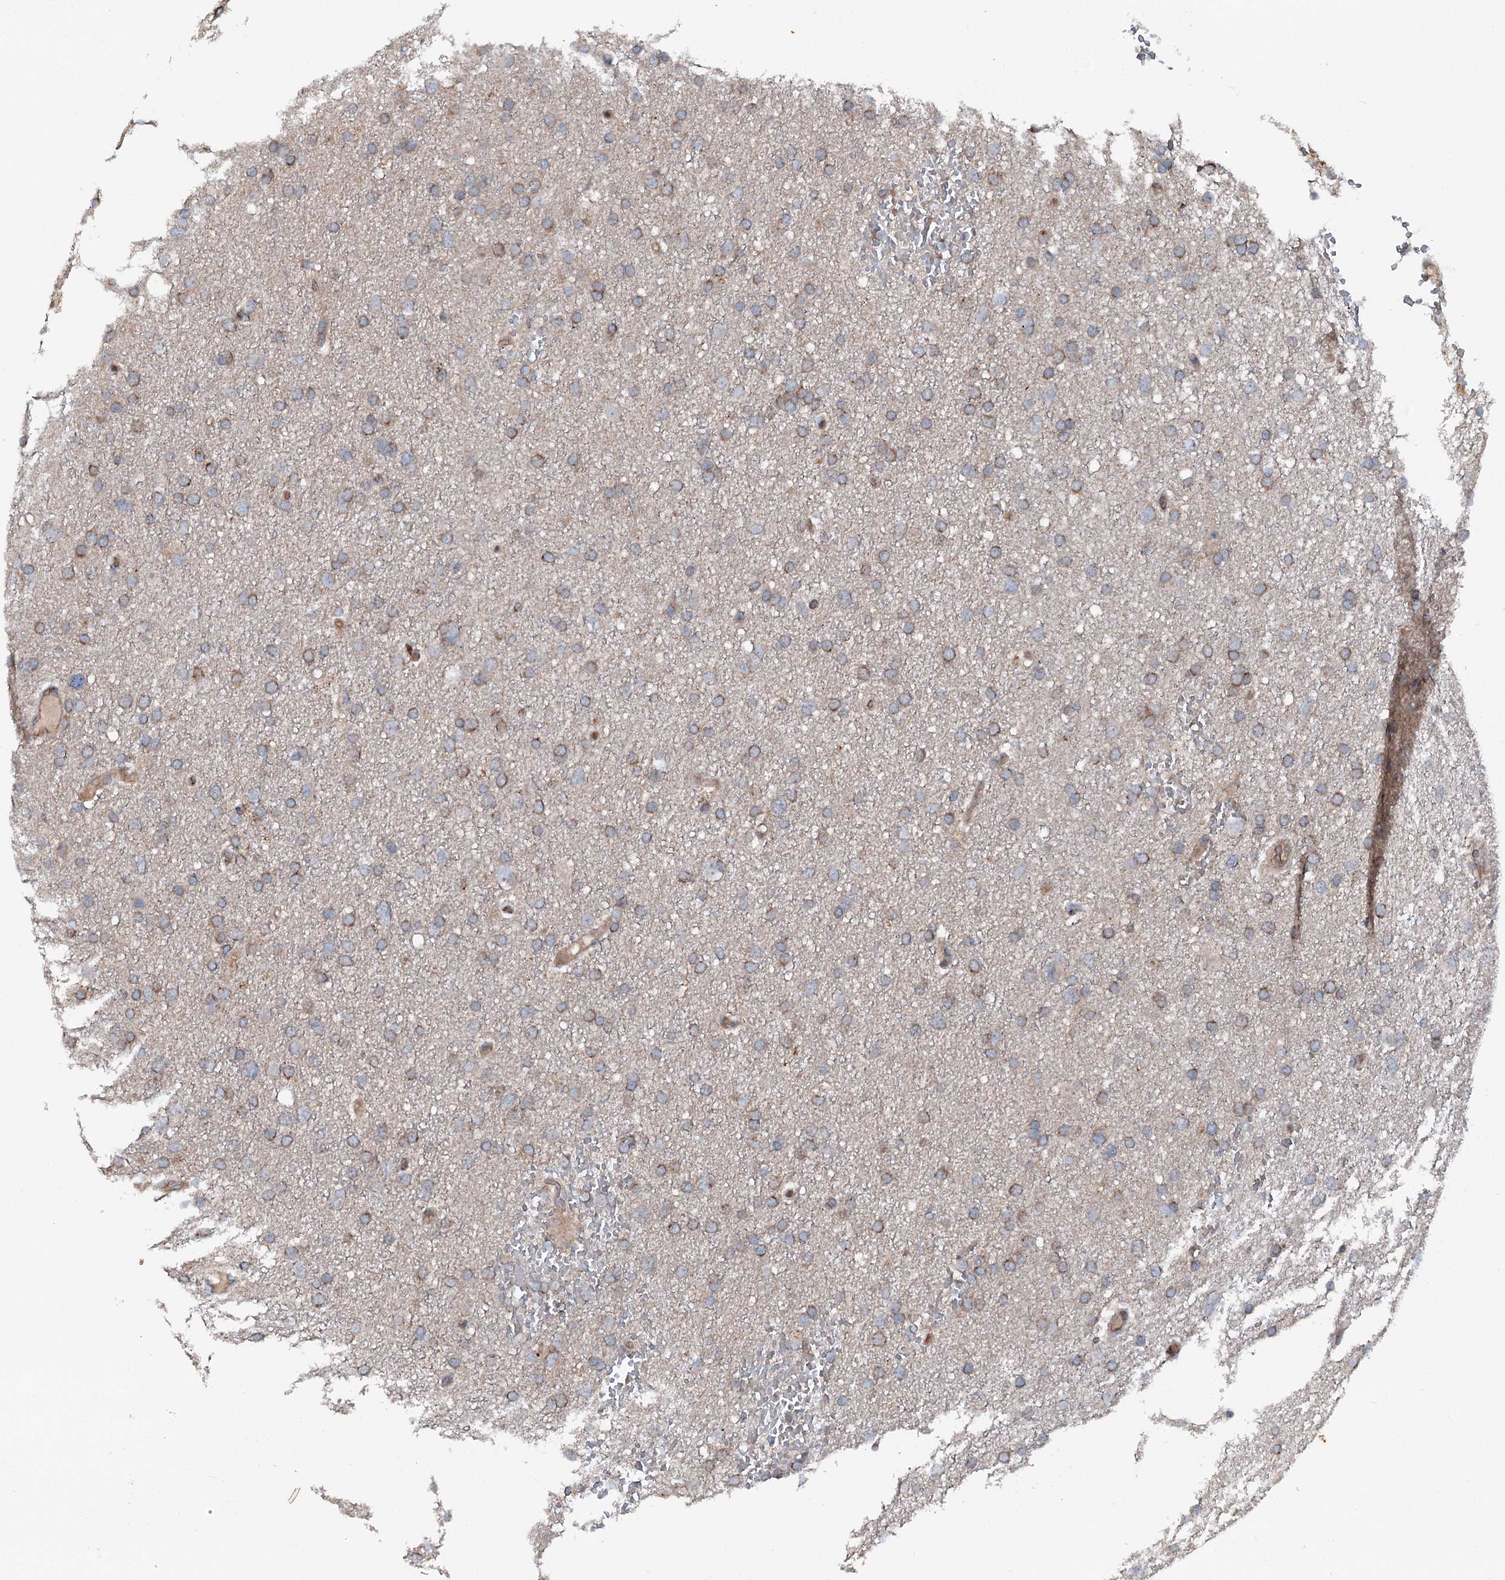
{"staining": {"intensity": "moderate", "quantity": "25%-75%", "location": "cytoplasmic/membranous"}, "tissue": "glioma", "cell_type": "Tumor cells", "image_type": "cancer", "snomed": [{"axis": "morphology", "description": "Glioma, malignant, High grade"}, {"axis": "topography", "description": "Cerebral cortex"}], "caption": "Immunohistochemistry (IHC) photomicrograph of human malignant glioma (high-grade) stained for a protein (brown), which shows medium levels of moderate cytoplasmic/membranous expression in approximately 25%-75% of tumor cells.", "gene": "DDIAS", "patient": {"sex": "female", "age": 36}}